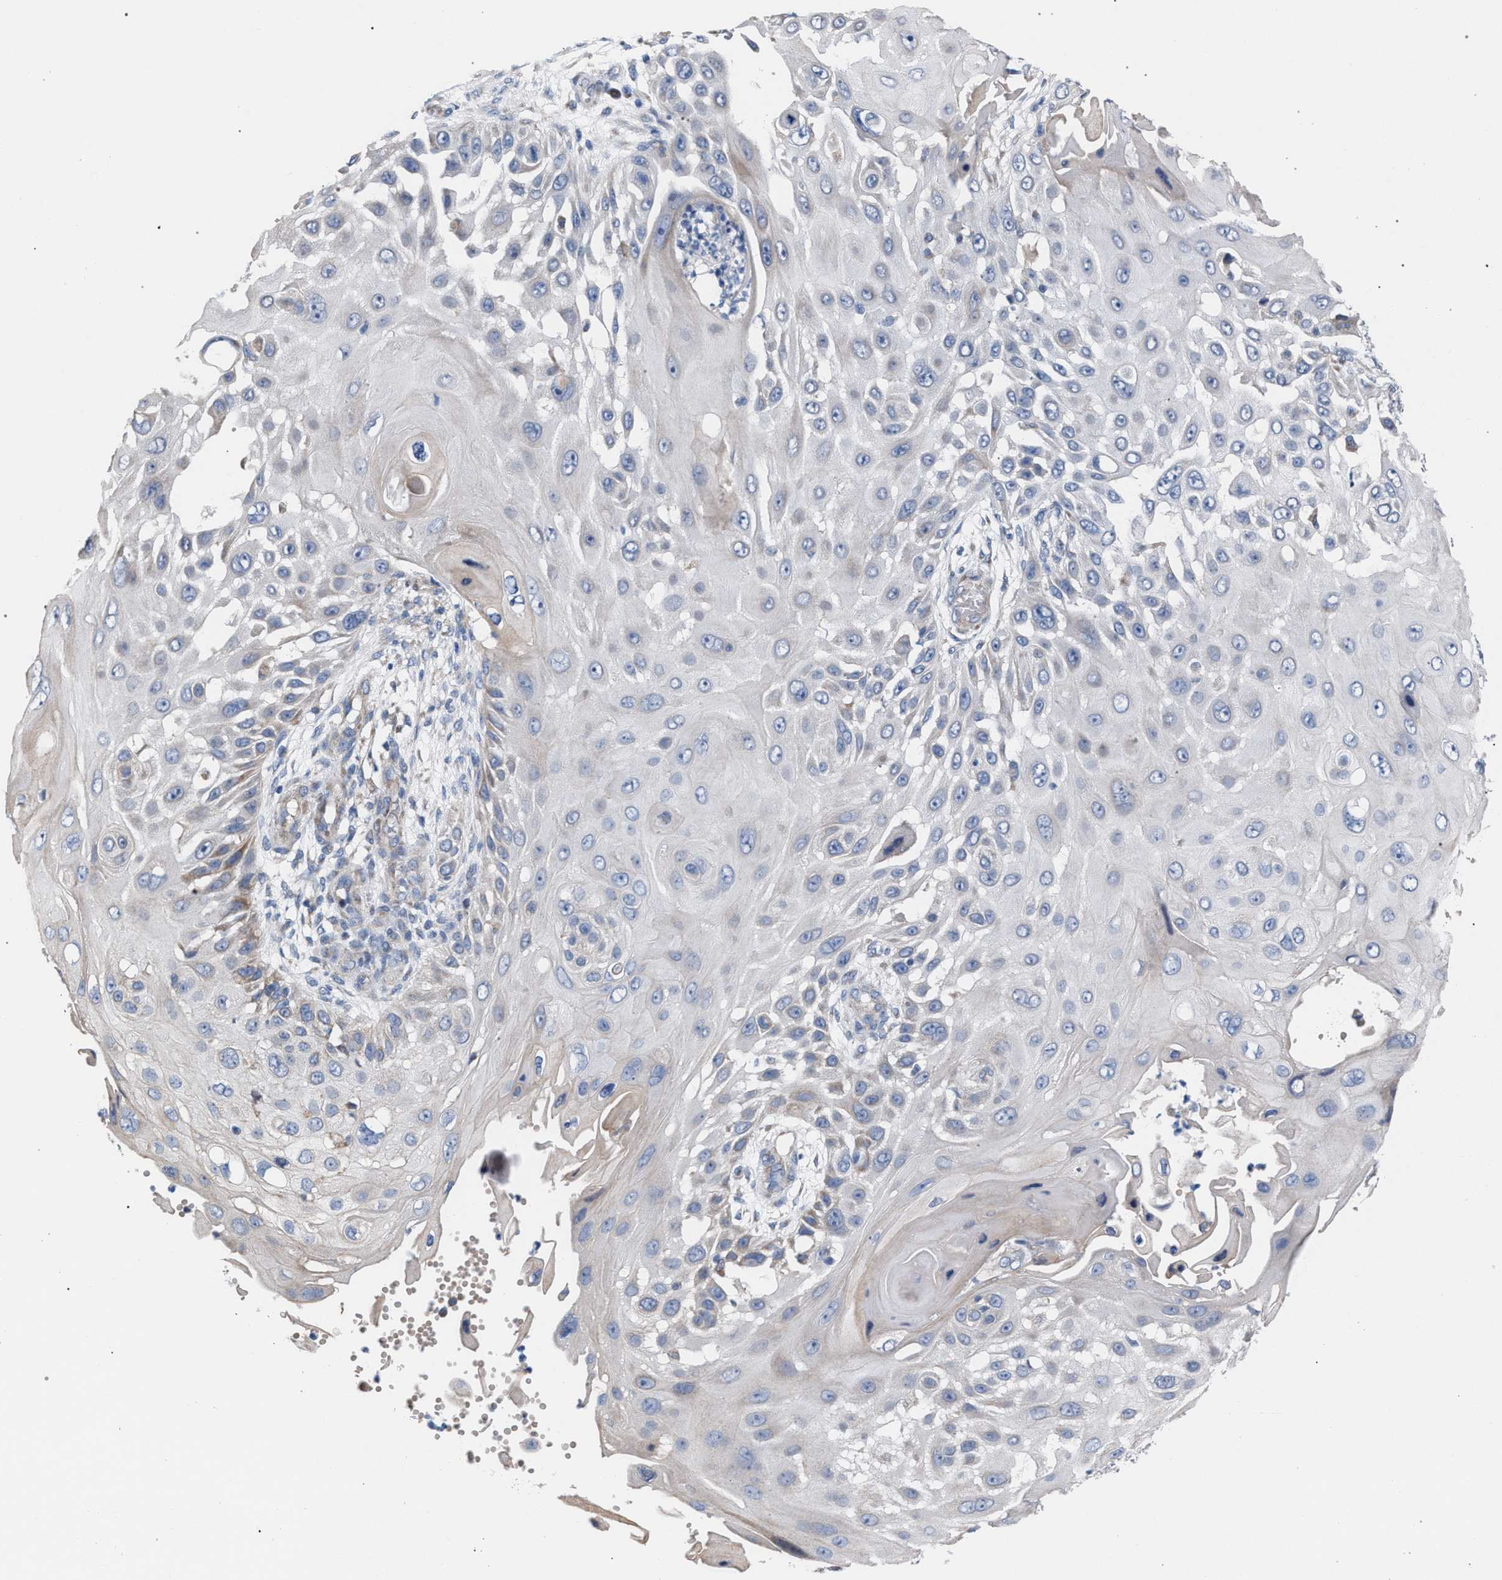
{"staining": {"intensity": "weak", "quantity": "<25%", "location": "cytoplasmic/membranous"}, "tissue": "skin cancer", "cell_type": "Tumor cells", "image_type": "cancer", "snomed": [{"axis": "morphology", "description": "Squamous cell carcinoma, NOS"}, {"axis": "topography", "description": "Skin"}], "caption": "Skin cancer (squamous cell carcinoma) was stained to show a protein in brown. There is no significant expression in tumor cells.", "gene": "RNF135", "patient": {"sex": "female", "age": 44}}